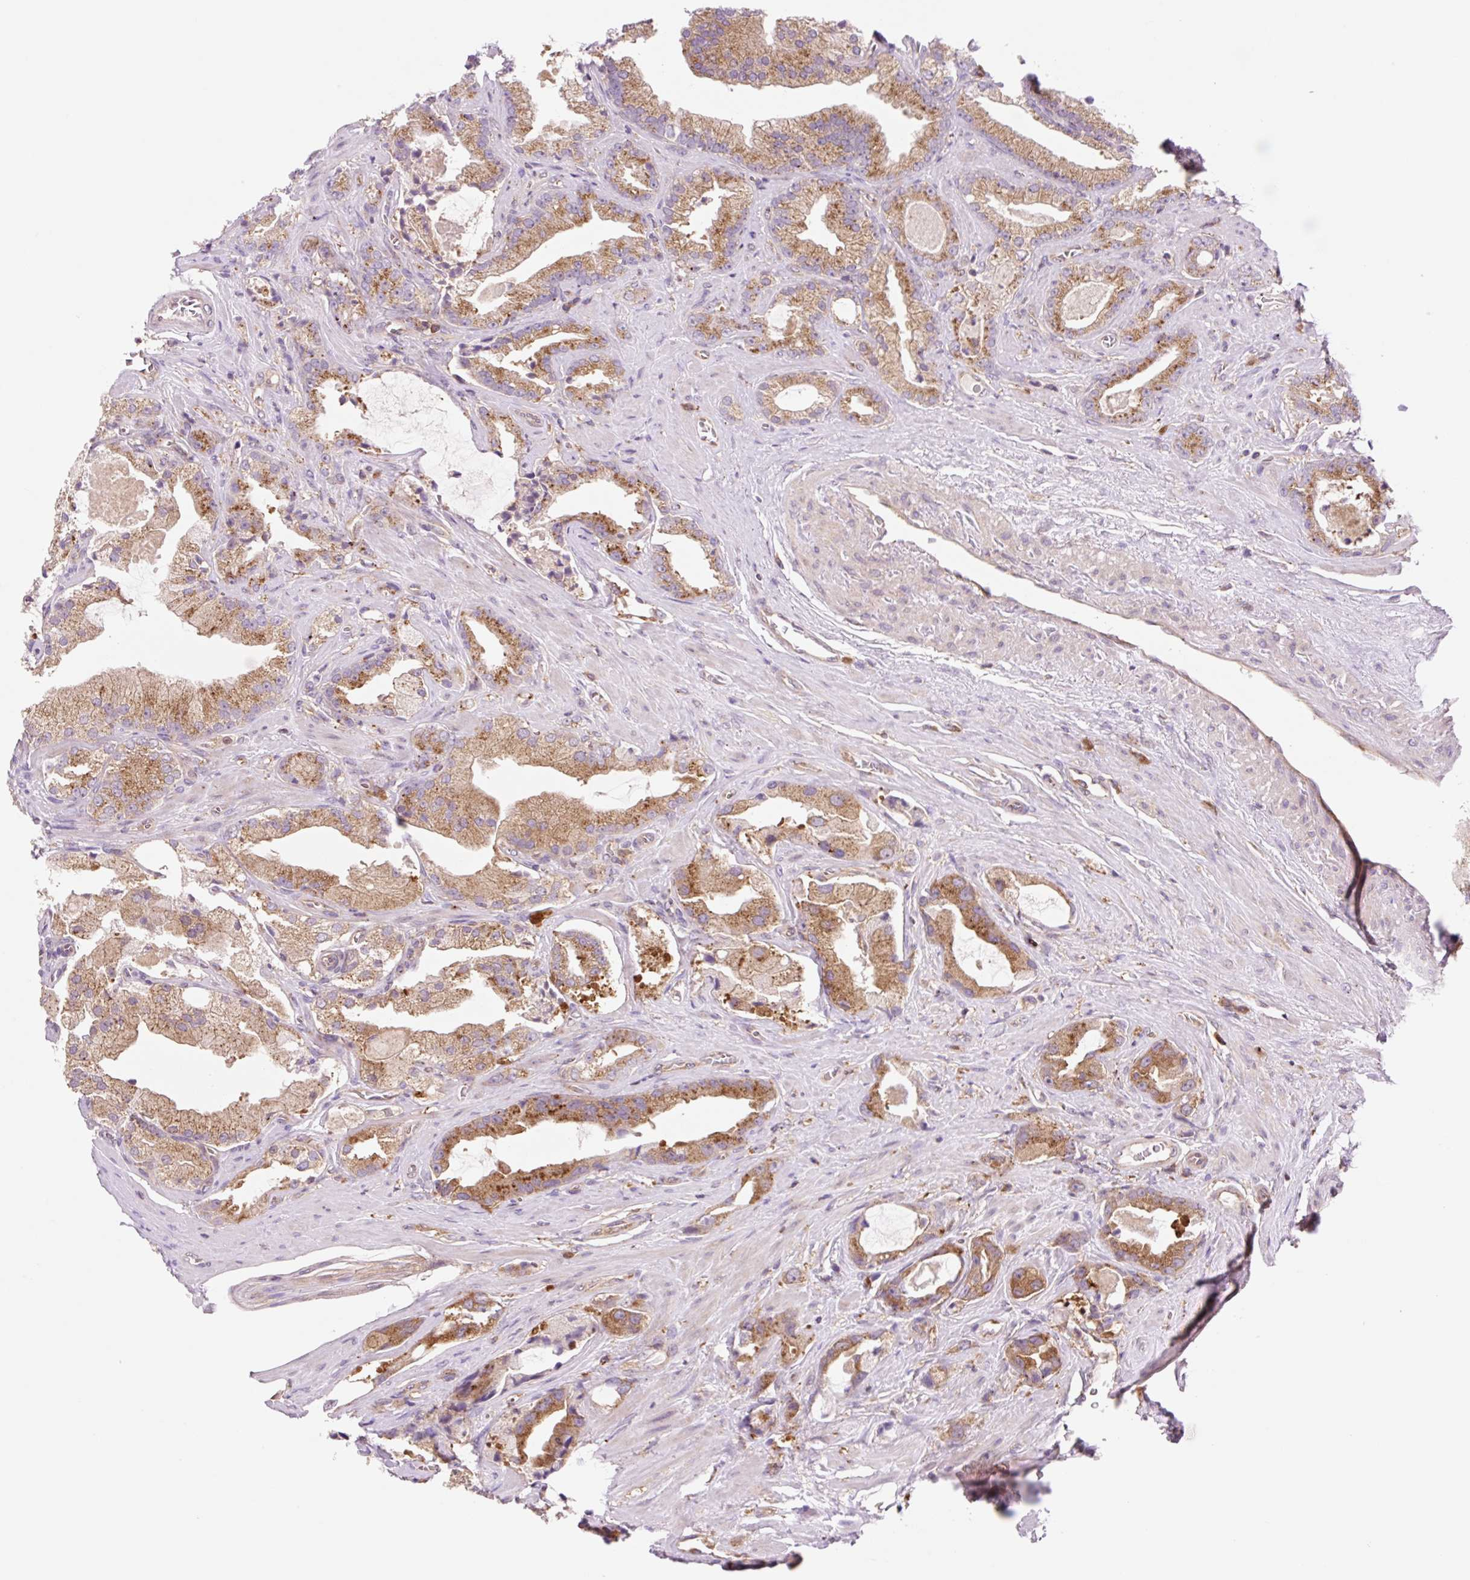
{"staining": {"intensity": "moderate", "quantity": ">75%", "location": "cytoplasmic/membranous"}, "tissue": "prostate cancer", "cell_type": "Tumor cells", "image_type": "cancer", "snomed": [{"axis": "morphology", "description": "Adenocarcinoma, High grade"}, {"axis": "topography", "description": "Prostate"}], "caption": "IHC photomicrograph of human adenocarcinoma (high-grade) (prostate) stained for a protein (brown), which displays medium levels of moderate cytoplasmic/membranous positivity in approximately >75% of tumor cells.", "gene": "VPS4A", "patient": {"sex": "male", "age": 68}}